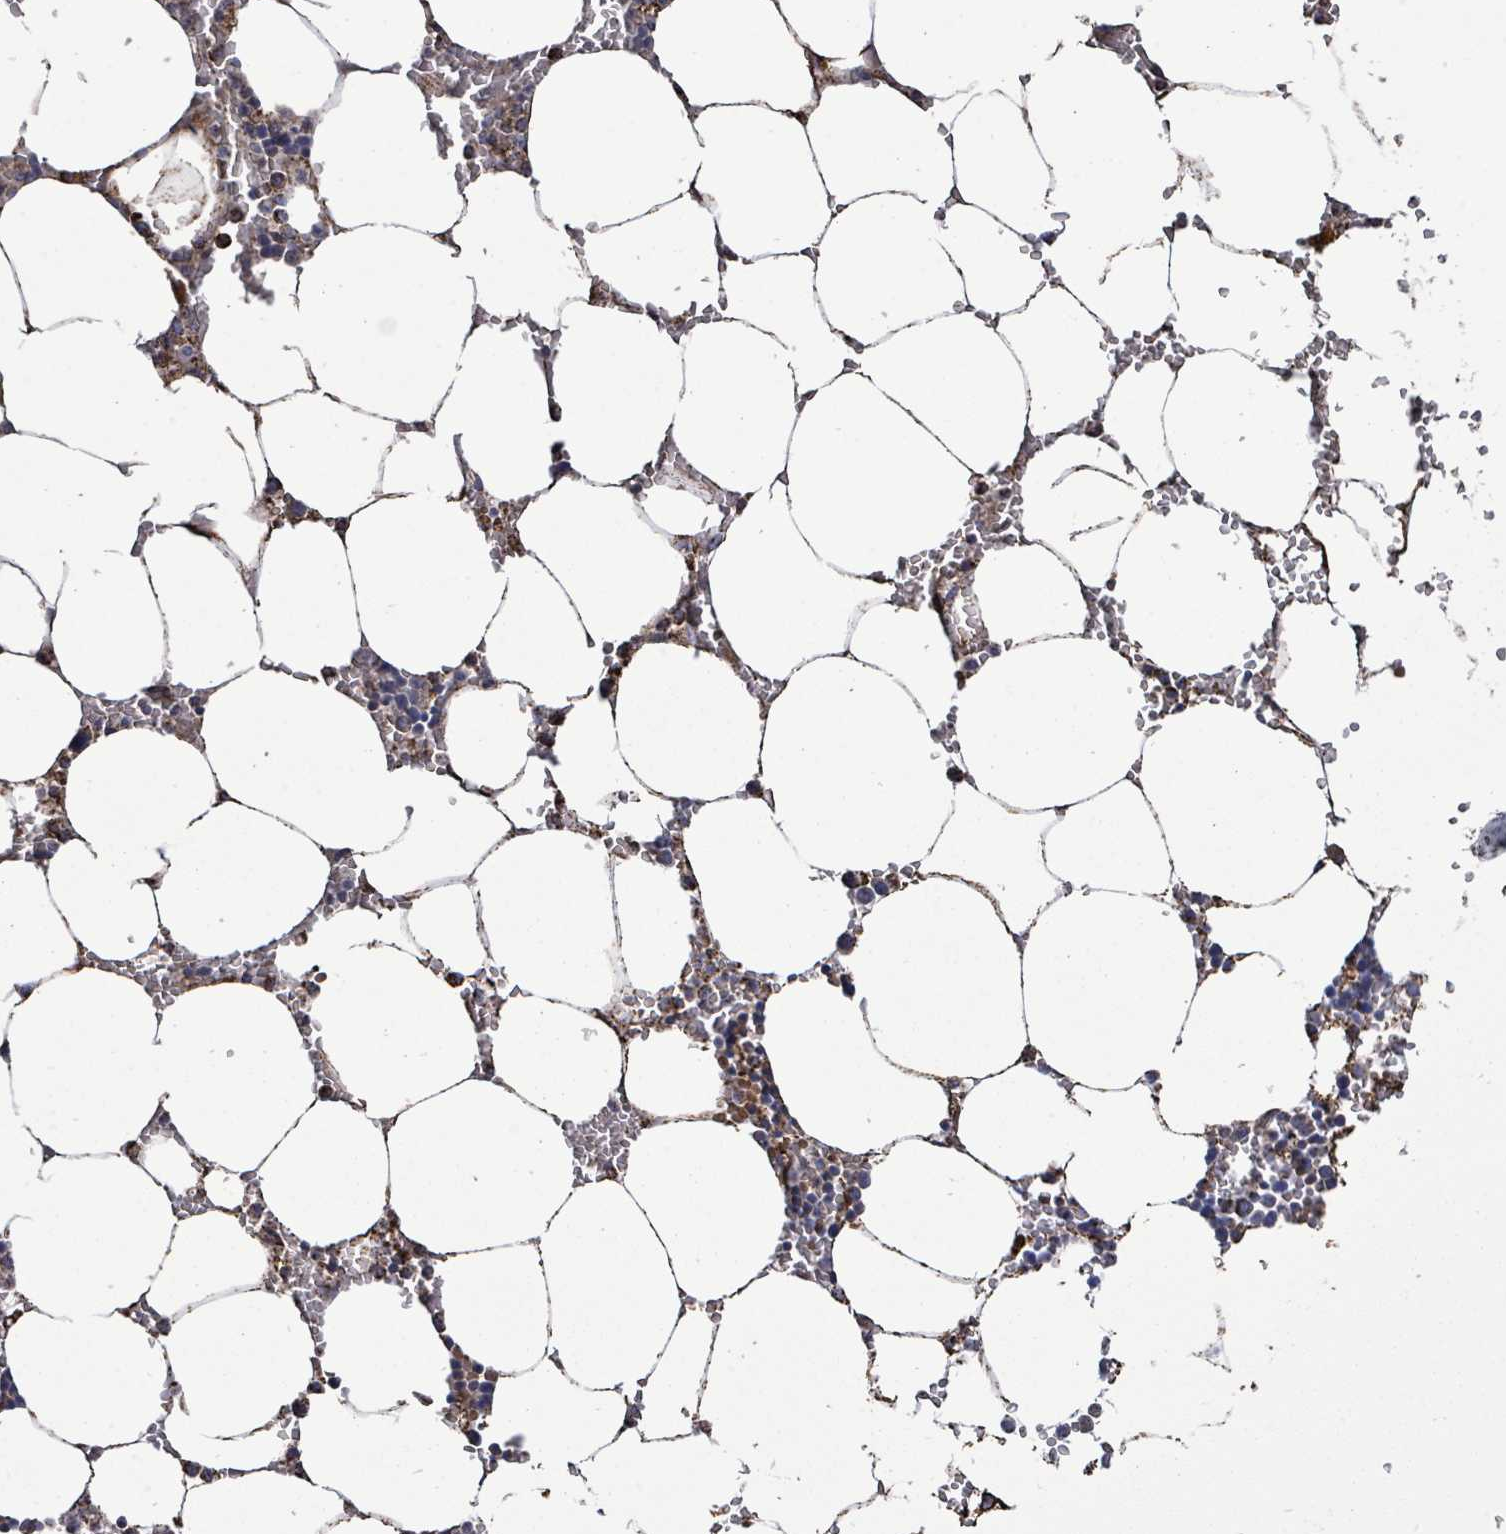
{"staining": {"intensity": "strong", "quantity": "25%-75%", "location": "cytoplasmic/membranous"}, "tissue": "bone marrow", "cell_type": "Hematopoietic cells", "image_type": "normal", "snomed": [{"axis": "morphology", "description": "Normal tissue, NOS"}, {"axis": "topography", "description": "Bone marrow"}], "caption": "Approximately 25%-75% of hematopoietic cells in benign bone marrow show strong cytoplasmic/membranous protein positivity as visualized by brown immunohistochemical staining.", "gene": "MTMR12", "patient": {"sex": "male", "age": 70}}